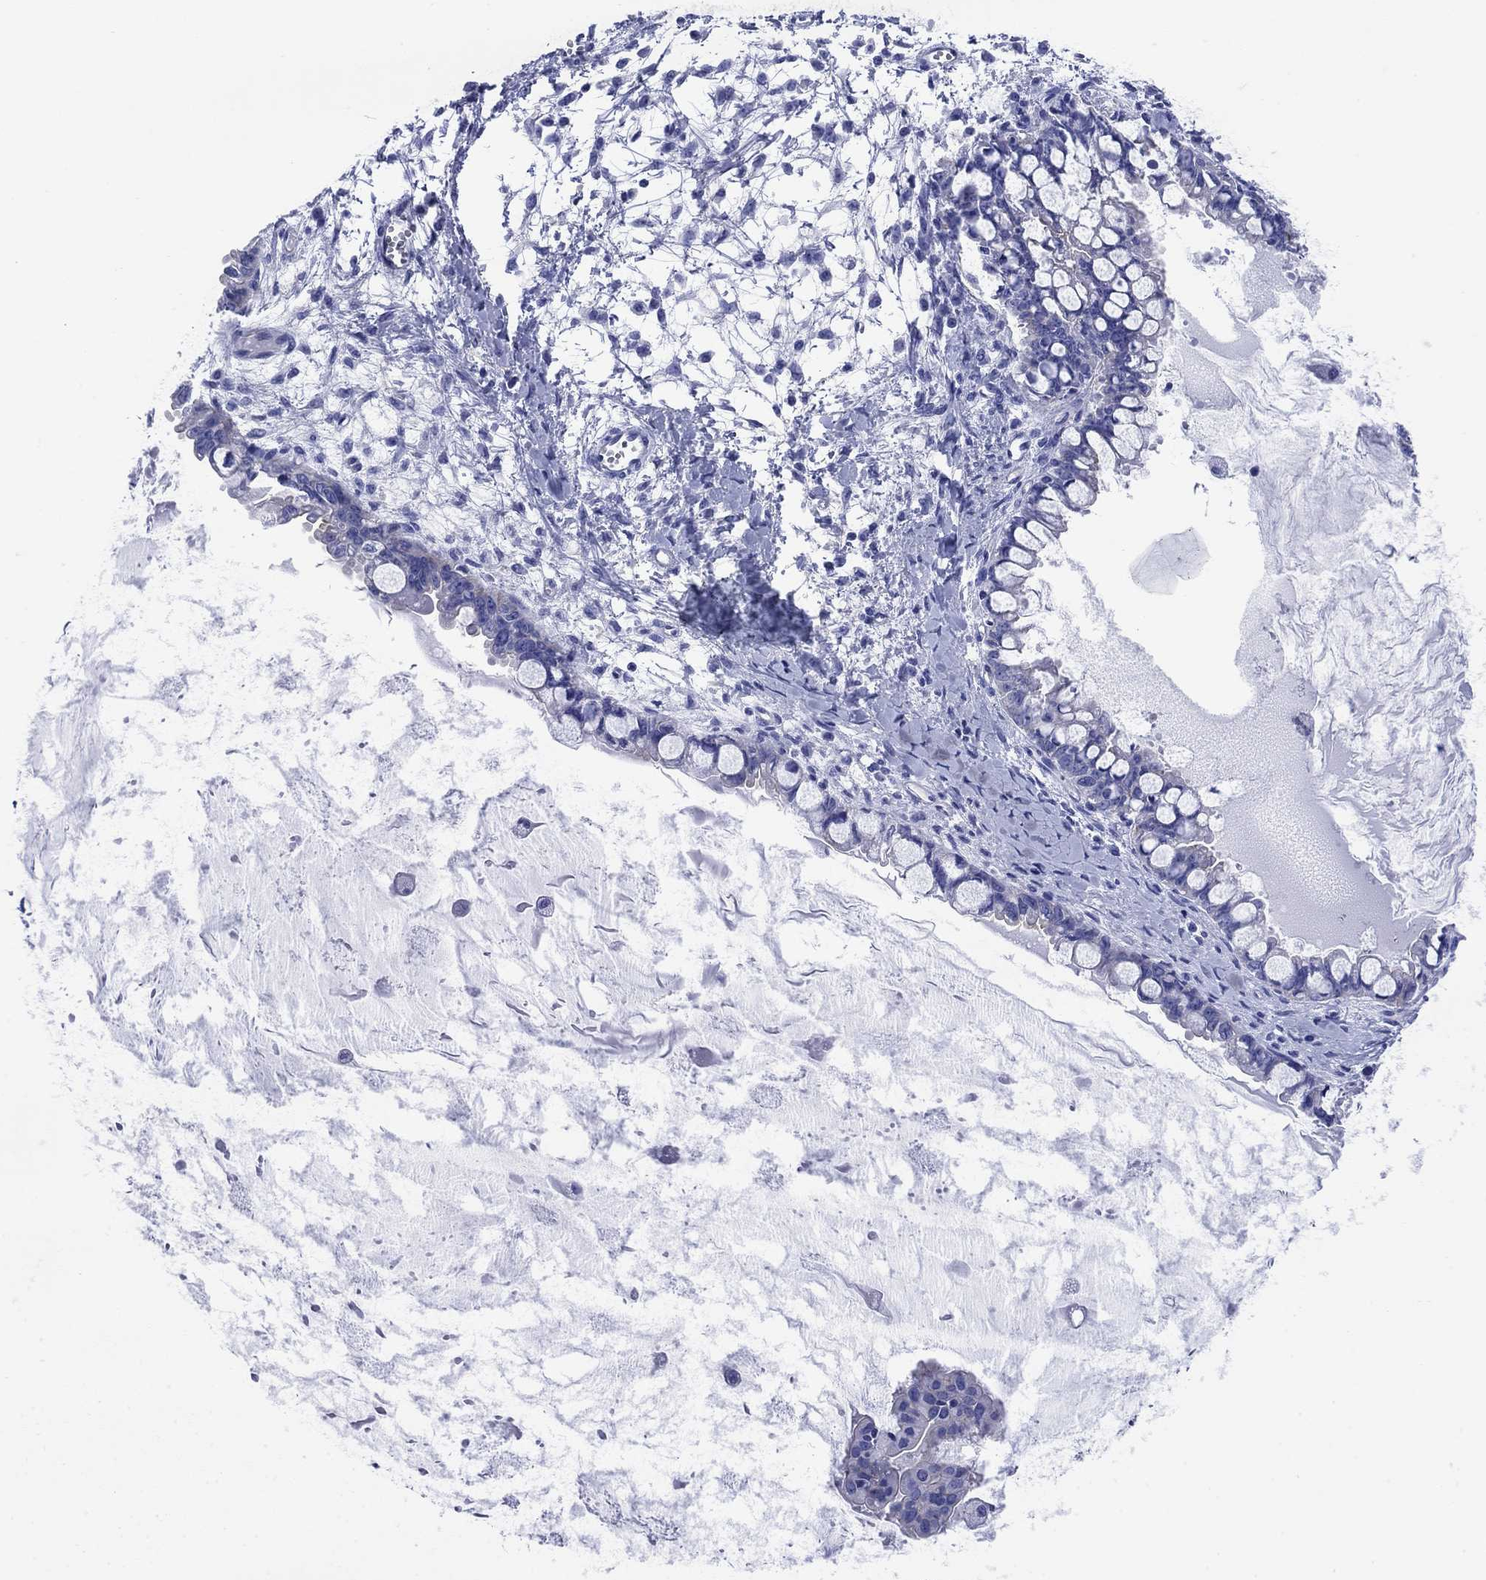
{"staining": {"intensity": "negative", "quantity": "none", "location": "none"}, "tissue": "ovarian cancer", "cell_type": "Tumor cells", "image_type": "cancer", "snomed": [{"axis": "morphology", "description": "Cystadenocarcinoma, mucinous, NOS"}, {"axis": "topography", "description": "Ovary"}], "caption": "Immunohistochemistry of mucinous cystadenocarcinoma (ovarian) exhibits no expression in tumor cells.", "gene": "SLC1A2", "patient": {"sex": "female", "age": 63}}